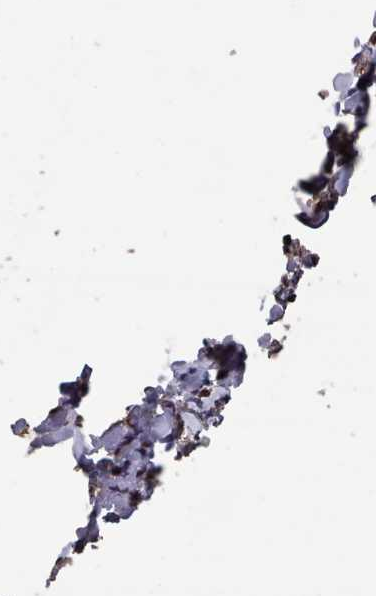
{"staining": {"intensity": "moderate", "quantity": "25%-75%", "location": "nuclear"}, "tissue": "tonsil", "cell_type": "Germinal center cells", "image_type": "normal", "snomed": [{"axis": "morphology", "description": "Normal tissue, NOS"}, {"axis": "topography", "description": "Tonsil"}], "caption": "Protein staining by immunohistochemistry (IHC) displays moderate nuclear expression in about 25%-75% of germinal center cells in unremarkable tonsil. Immunohistochemistry (ihc) stains the protein of interest in brown and the nuclei are stained blue.", "gene": "PNRC2", "patient": {"sex": "male", "age": 27}}